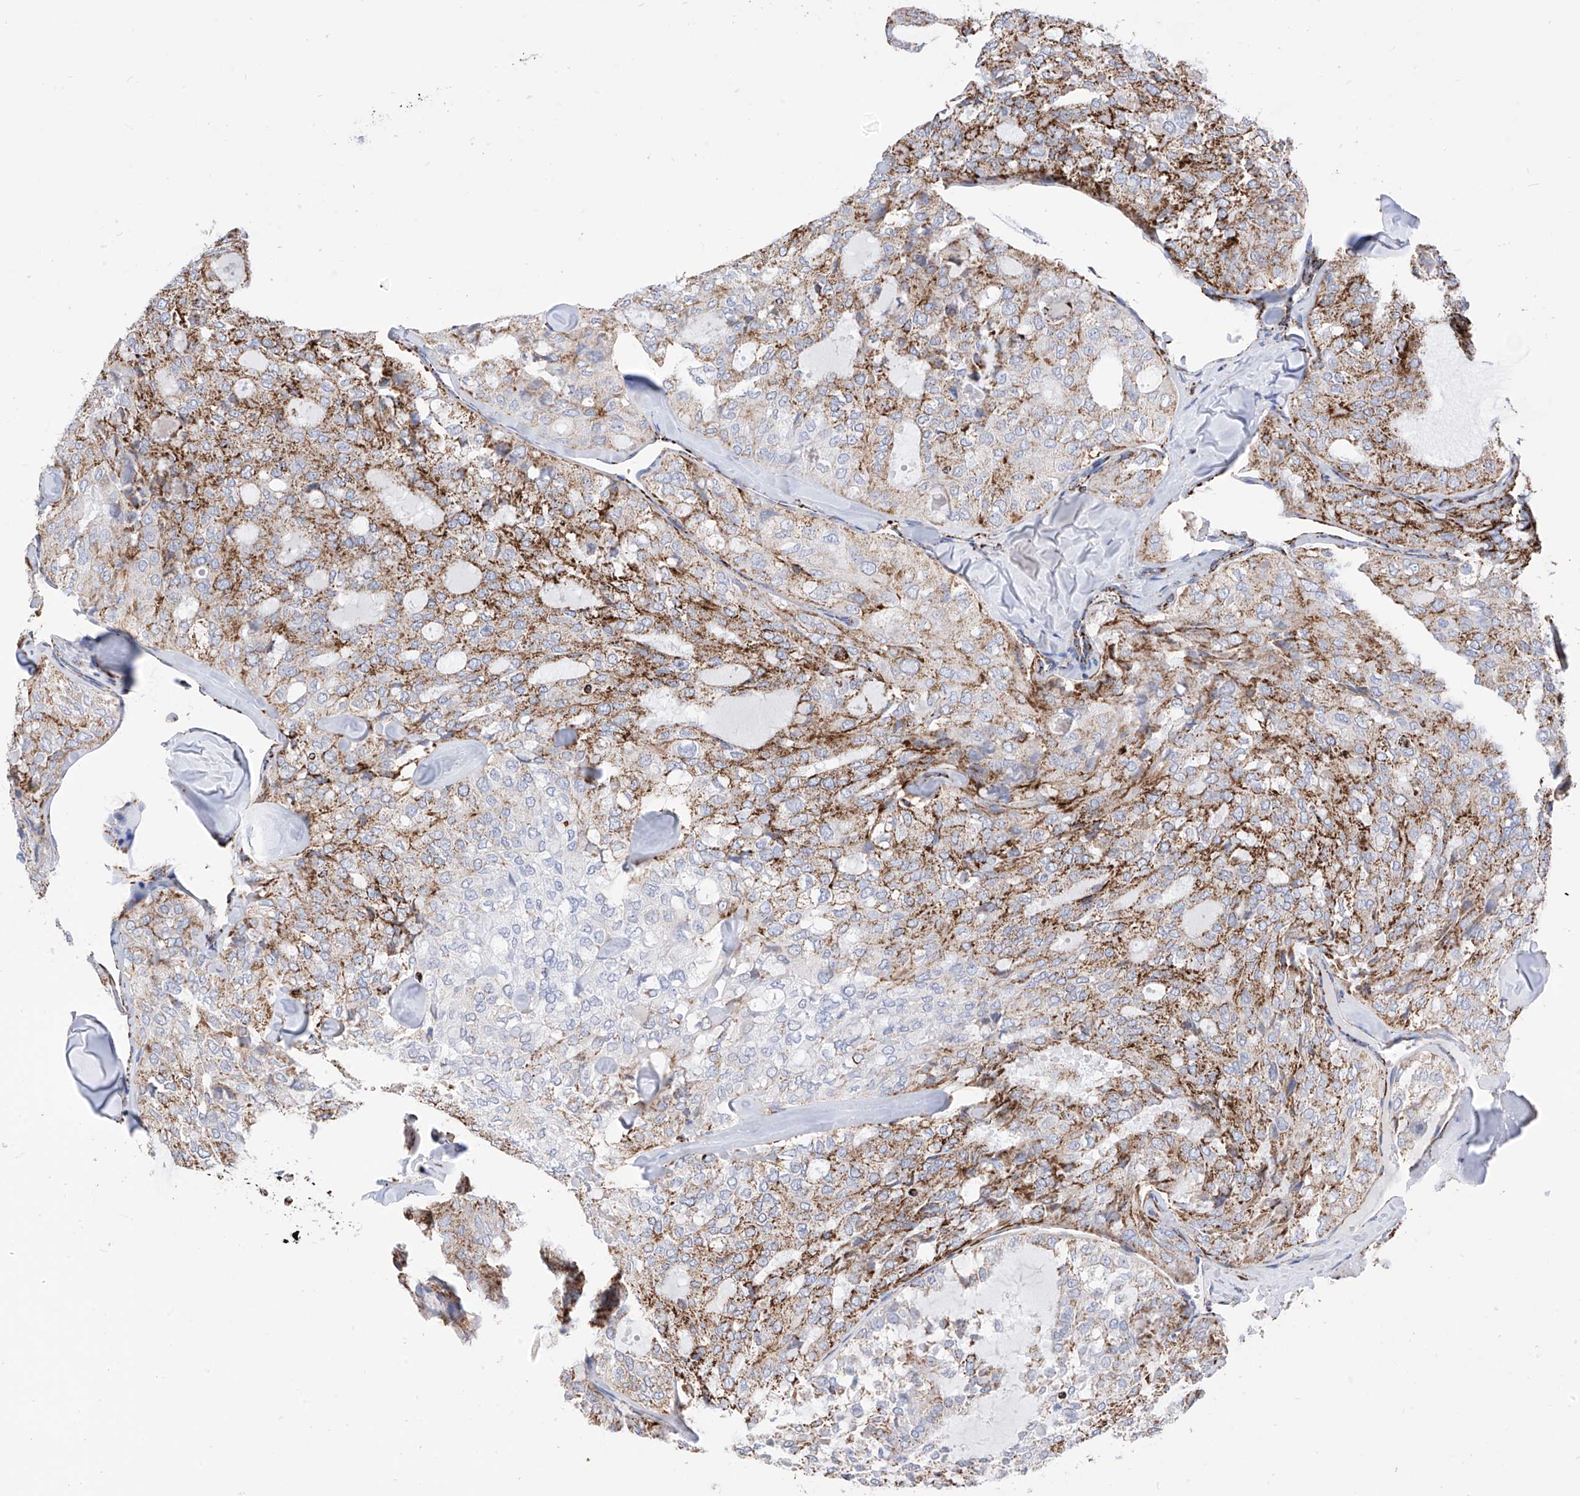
{"staining": {"intensity": "strong", "quantity": "25%-75%", "location": "cytoplasmic/membranous"}, "tissue": "thyroid cancer", "cell_type": "Tumor cells", "image_type": "cancer", "snomed": [{"axis": "morphology", "description": "Follicular adenoma carcinoma, NOS"}, {"axis": "topography", "description": "Thyroid gland"}], "caption": "Immunohistochemistry (DAB) staining of thyroid cancer (follicular adenoma carcinoma) reveals strong cytoplasmic/membranous protein staining in about 25%-75% of tumor cells.", "gene": "COX5B", "patient": {"sex": "male", "age": 75}}